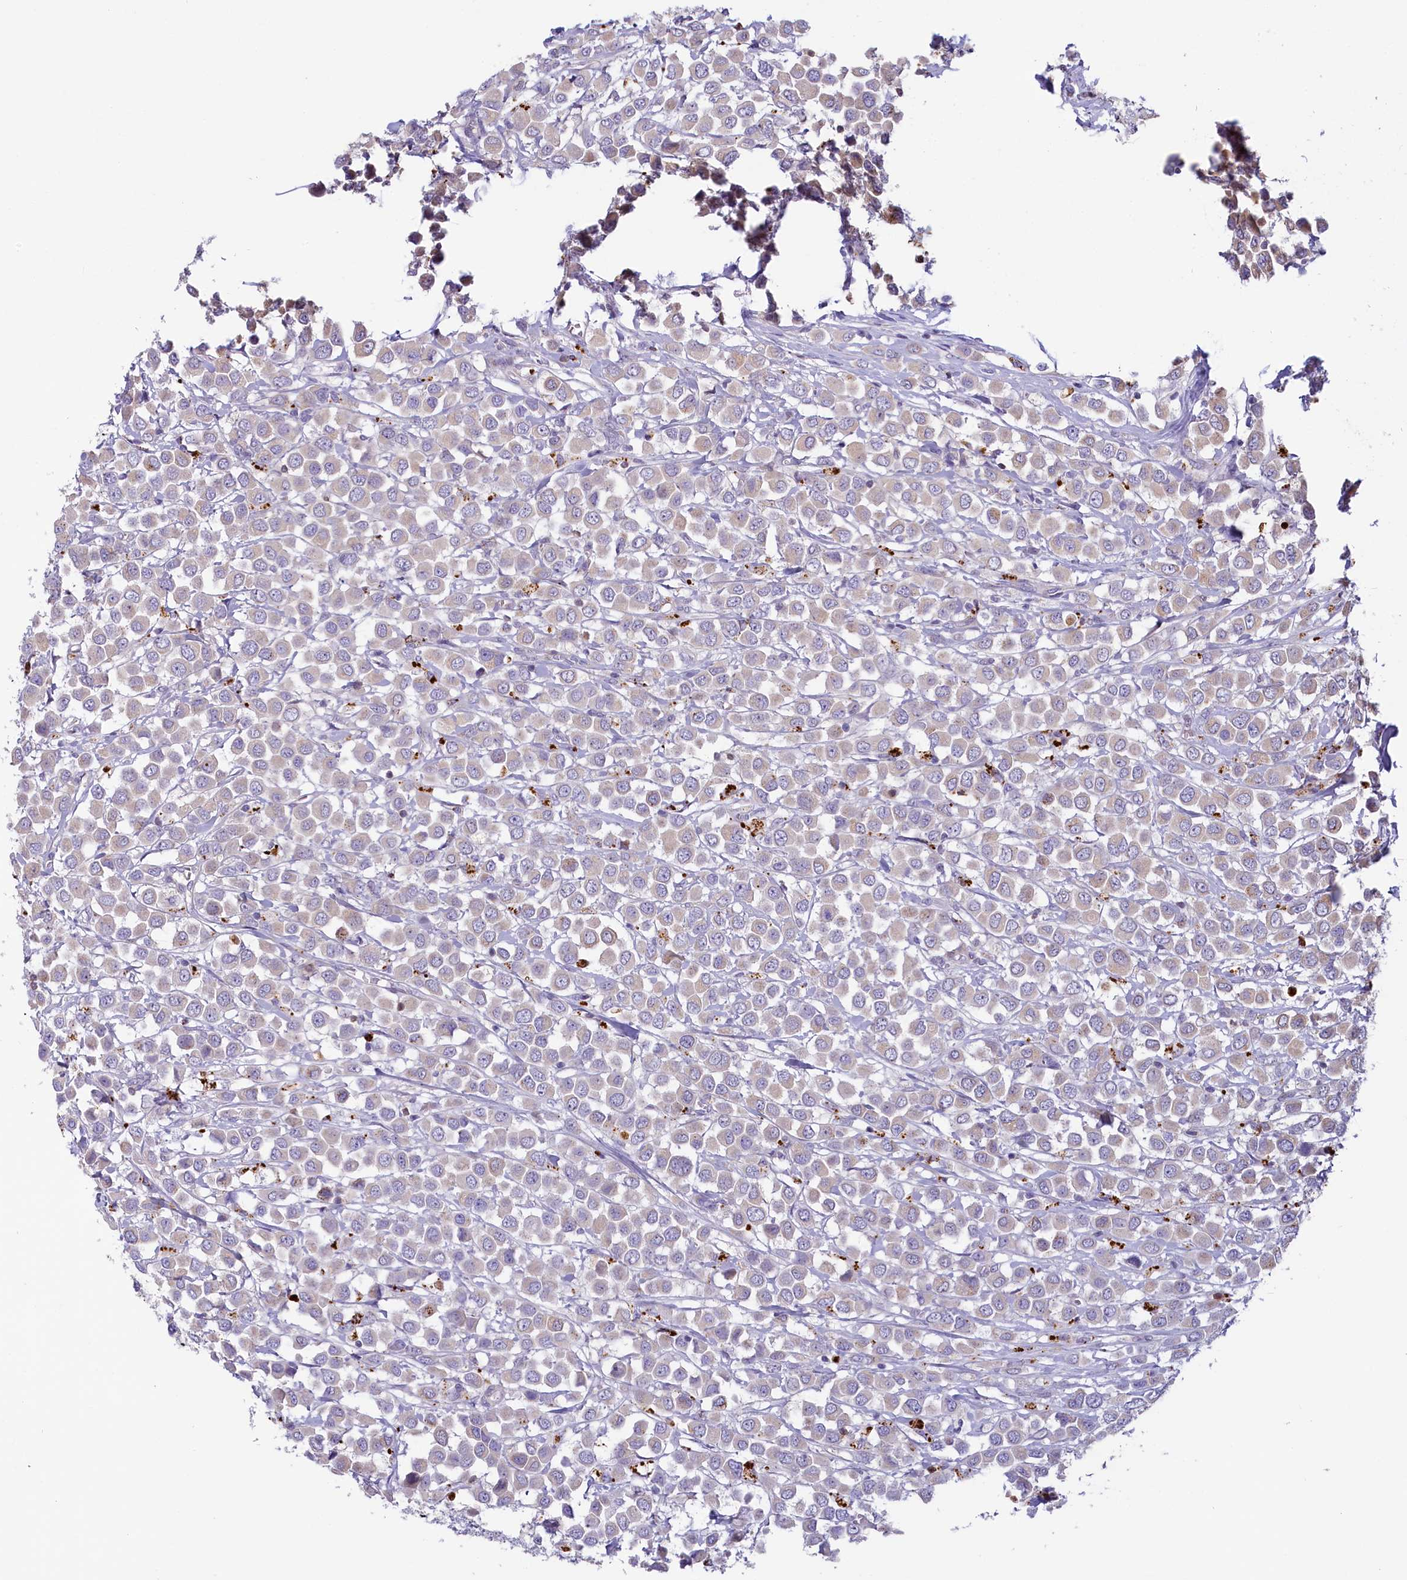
{"staining": {"intensity": "negative", "quantity": "none", "location": "none"}, "tissue": "breast cancer", "cell_type": "Tumor cells", "image_type": "cancer", "snomed": [{"axis": "morphology", "description": "Duct carcinoma"}, {"axis": "topography", "description": "Breast"}], "caption": "A micrograph of human breast infiltrating ductal carcinoma is negative for staining in tumor cells.", "gene": "LMOD3", "patient": {"sex": "female", "age": 61}}